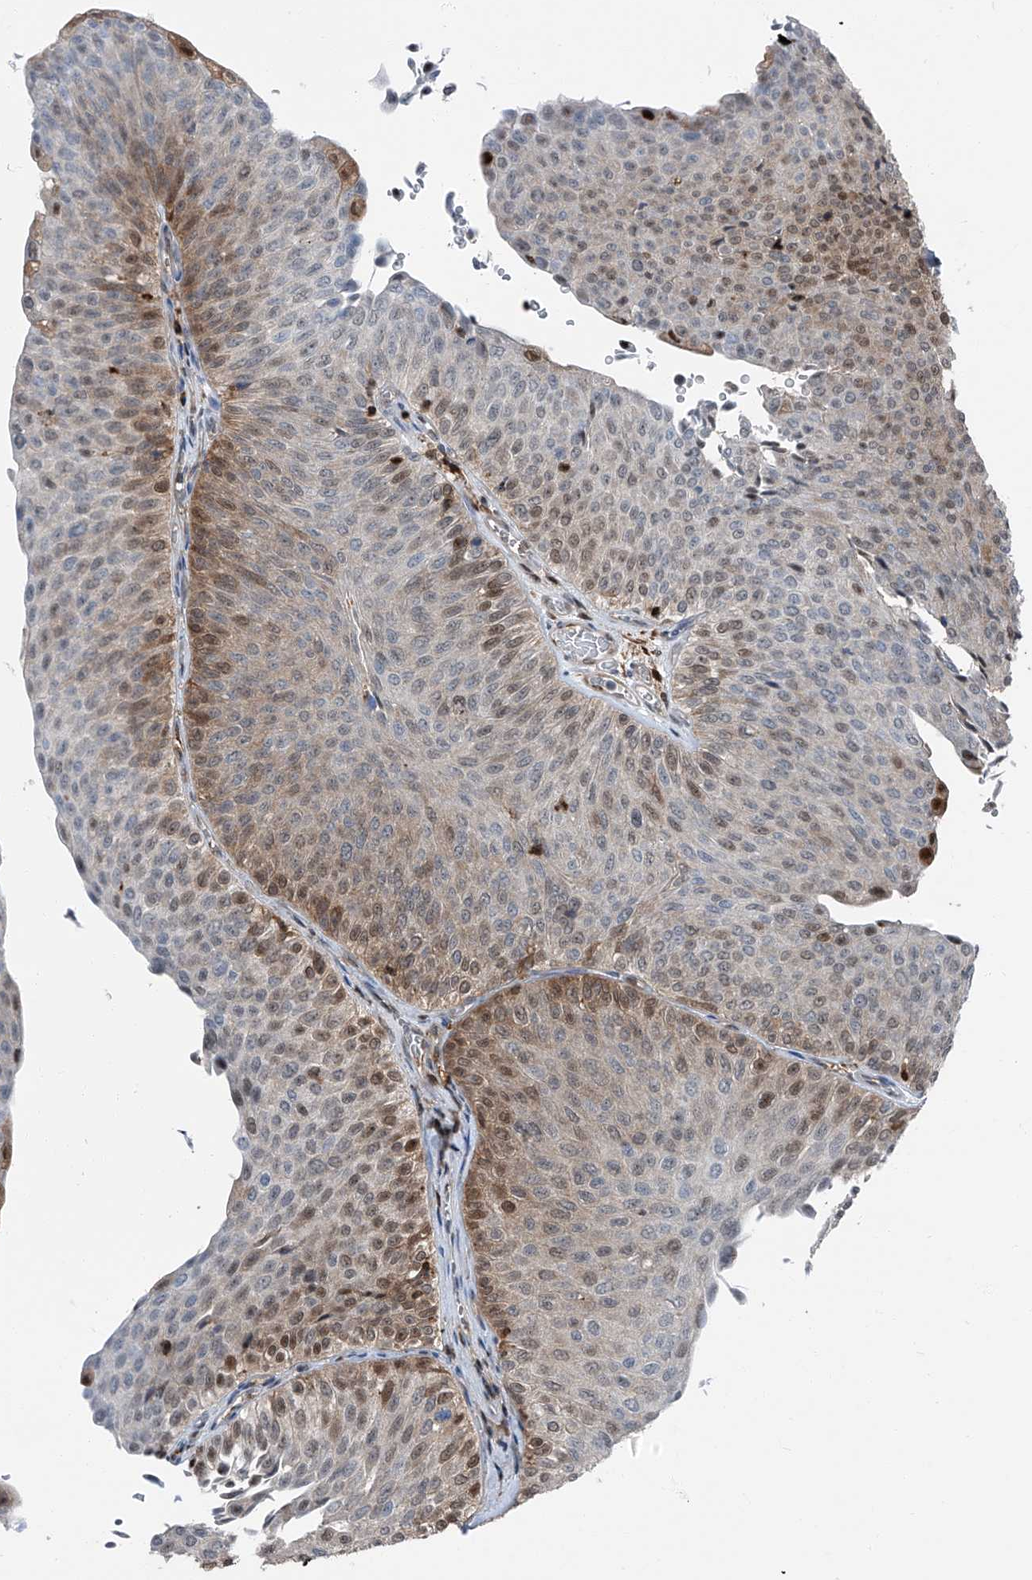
{"staining": {"intensity": "moderate", "quantity": "25%-75%", "location": "cytoplasmic/membranous,nuclear"}, "tissue": "urothelial cancer", "cell_type": "Tumor cells", "image_type": "cancer", "snomed": [{"axis": "morphology", "description": "Urothelial carcinoma, Low grade"}, {"axis": "topography", "description": "Urinary bladder"}], "caption": "Tumor cells demonstrate medium levels of moderate cytoplasmic/membranous and nuclear positivity in approximately 25%-75% of cells in human low-grade urothelial carcinoma.", "gene": "PSMB10", "patient": {"sex": "male", "age": 78}}